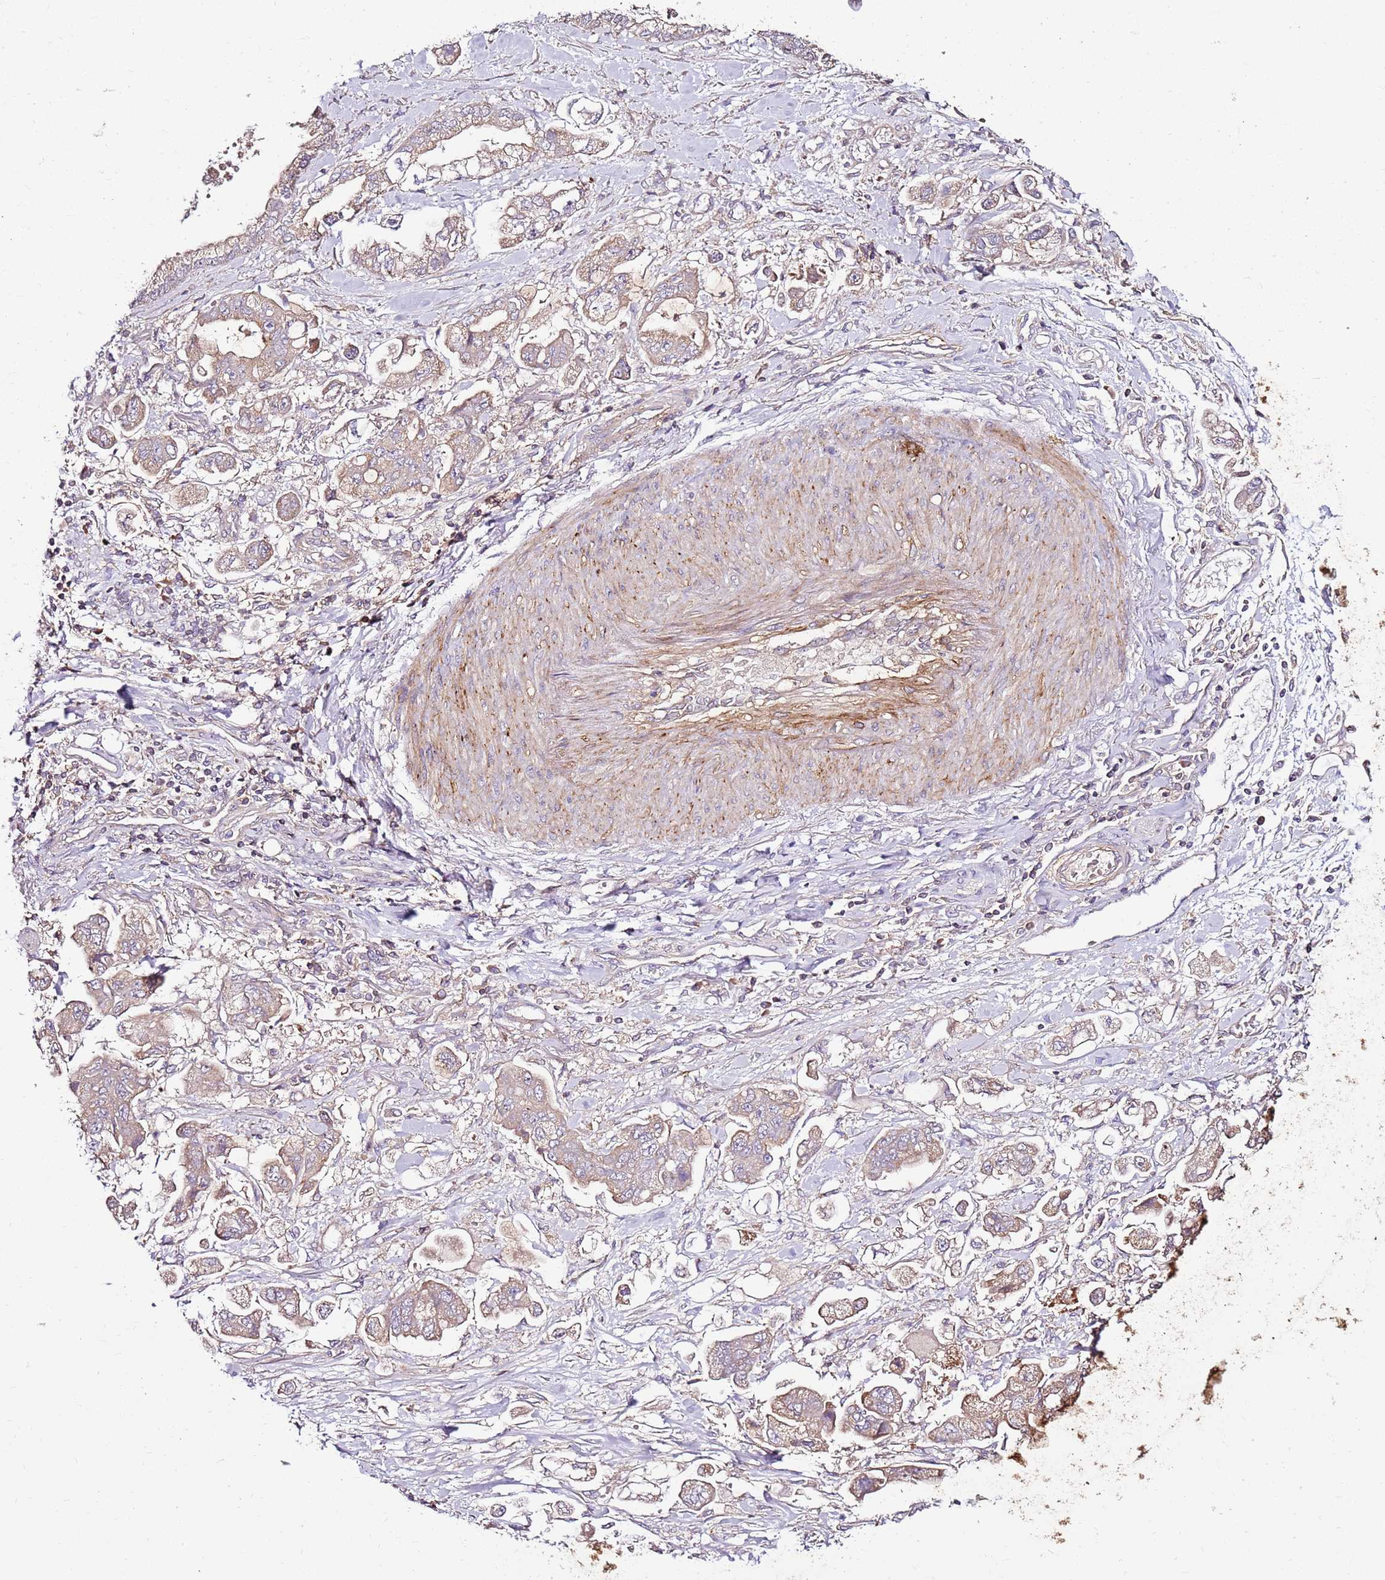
{"staining": {"intensity": "weak", "quantity": ">75%", "location": "cytoplasmic/membranous"}, "tissue": "stomach cancer", "cell_type": "Tumor cells", "image_type": "cancer", "snomed": [{"axis": "morphology", "description": "Adenocarcinoma, NOS"}, {"axis": "topography", "description": "Stomach"}], "caption": "Immunohistochemistry (IHC) photomicrograph of stomach cancer stained for a protein (brown), which exhibits low levels of weak cytoplasmic/membranous expression in approximately >75% of tumor cells.", "gene": "KRTAP21-3", "patient": {"sex": "male", "age": 62}}